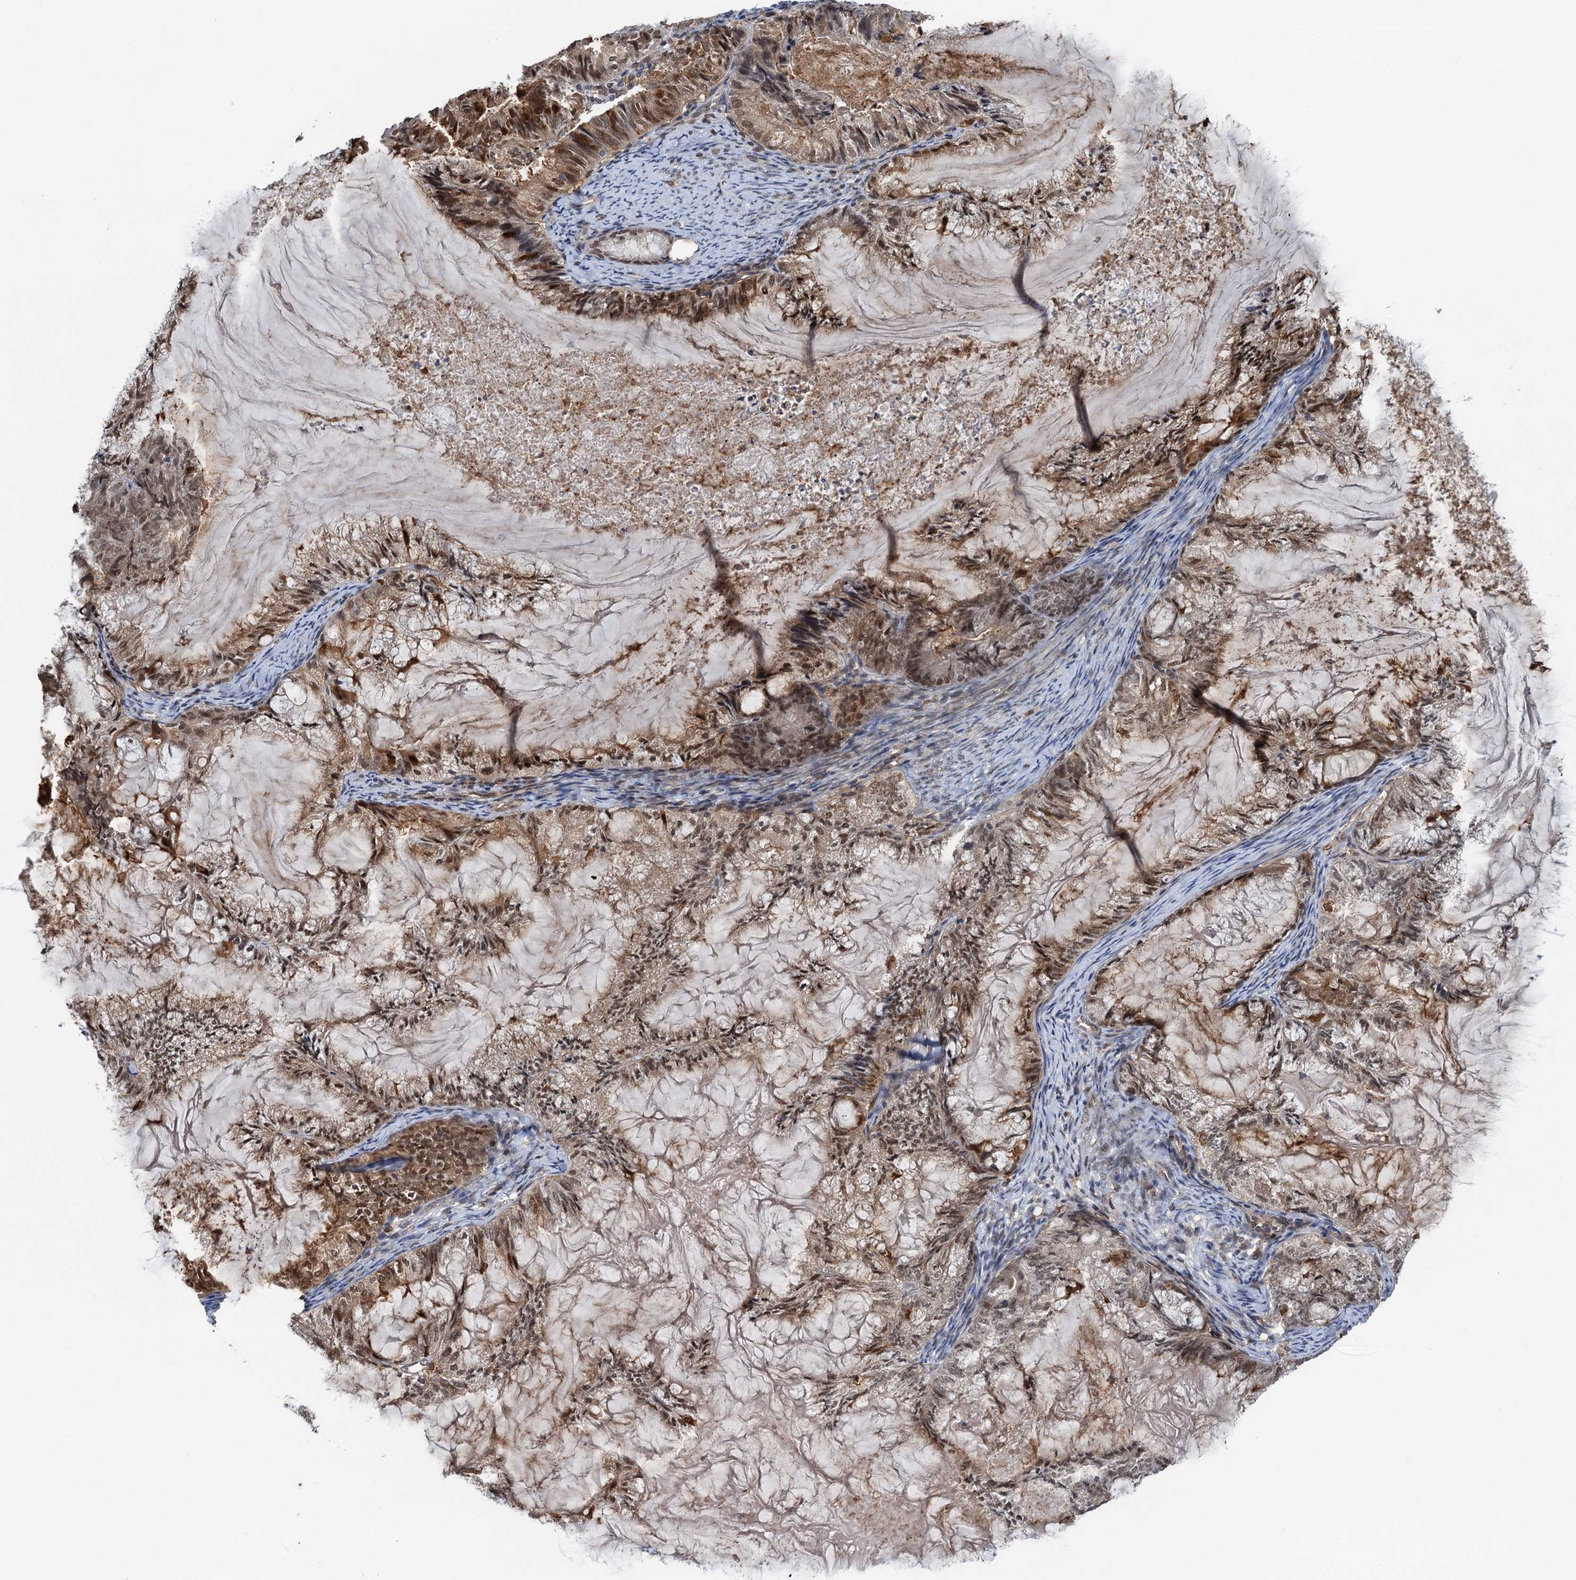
{"staining": {"intensity": "moderate", "quantity": ">75%", "location": "nuclear"}, "tissue": "endometrial cancer", "cell_type": "Tumor cells", "image_type": "cancer", "snomed": [{"axis": "morphology", "description": "Adenocarcinoma, NOS"}, {"axis": "topography", "description": "Endometrium"}], "caption": "Endometrial cancer (adenocarcinoma) stained with a brown dye exhibits moderate nuclear positive positivity in approximately >75% of tumor cells.", "gene": "ZNF609", "patient": {"sex": "female", "age": 86}}